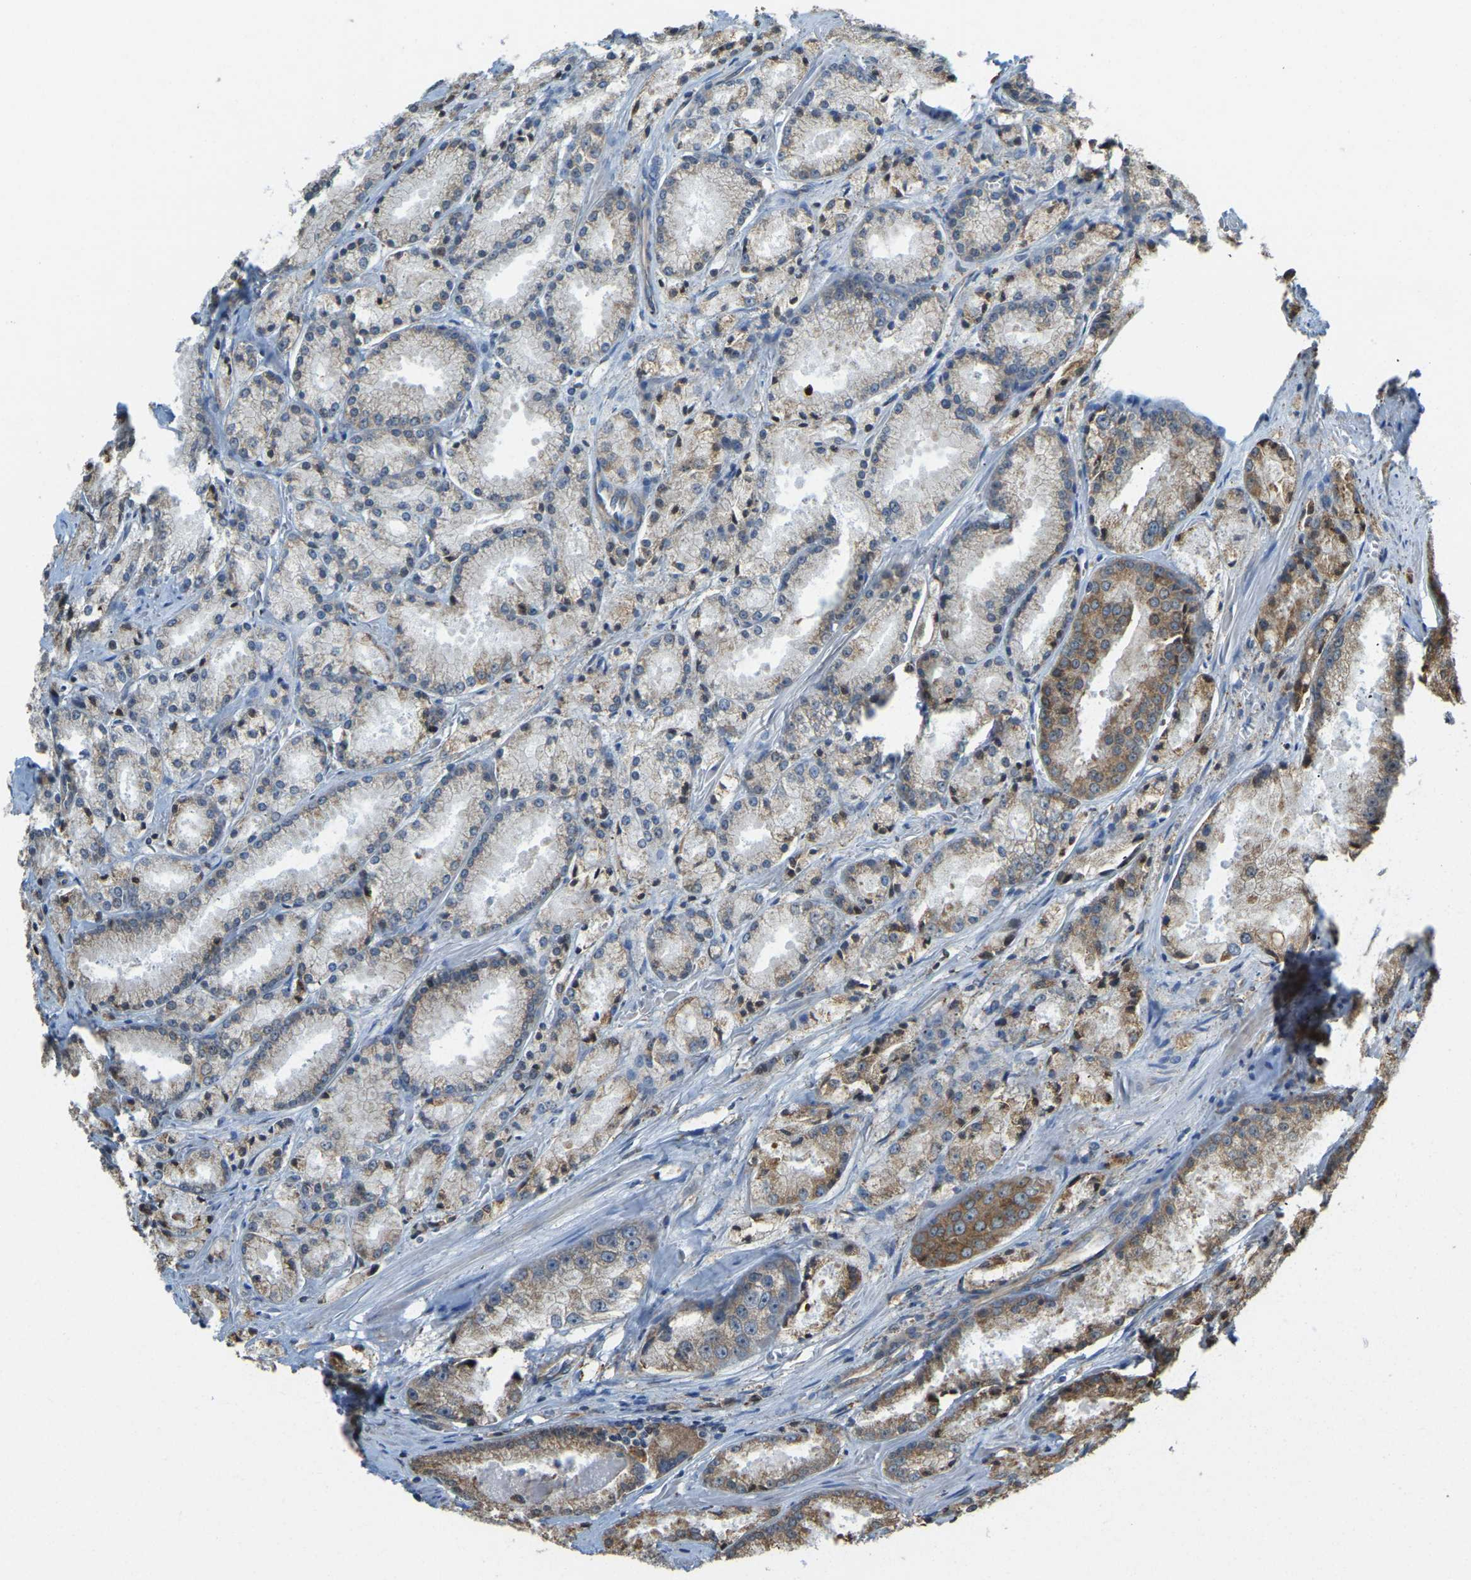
{"staining": {"intensity": "moderate", "quantity": "25%-75%", "location": "cytoplasmic/membranous"}, "tissue": "prostate cancer", "cell_type": "Tumor cells", "image_type": "cancer", "snomed": [{"axis": "morphology", "description": "Adenocarcinoma, Low grade"}, {"axis": "topography", "description": "Prostate"}], "caption": "An IHC micrograph of tumor tissue is shown. Protein staining in brown highlights moderate cytoplasmic/membranous positivity in prostate cancer within tumor cells.", "gene": "RNF115", "patient": {"sex": "male", "age": 64}}